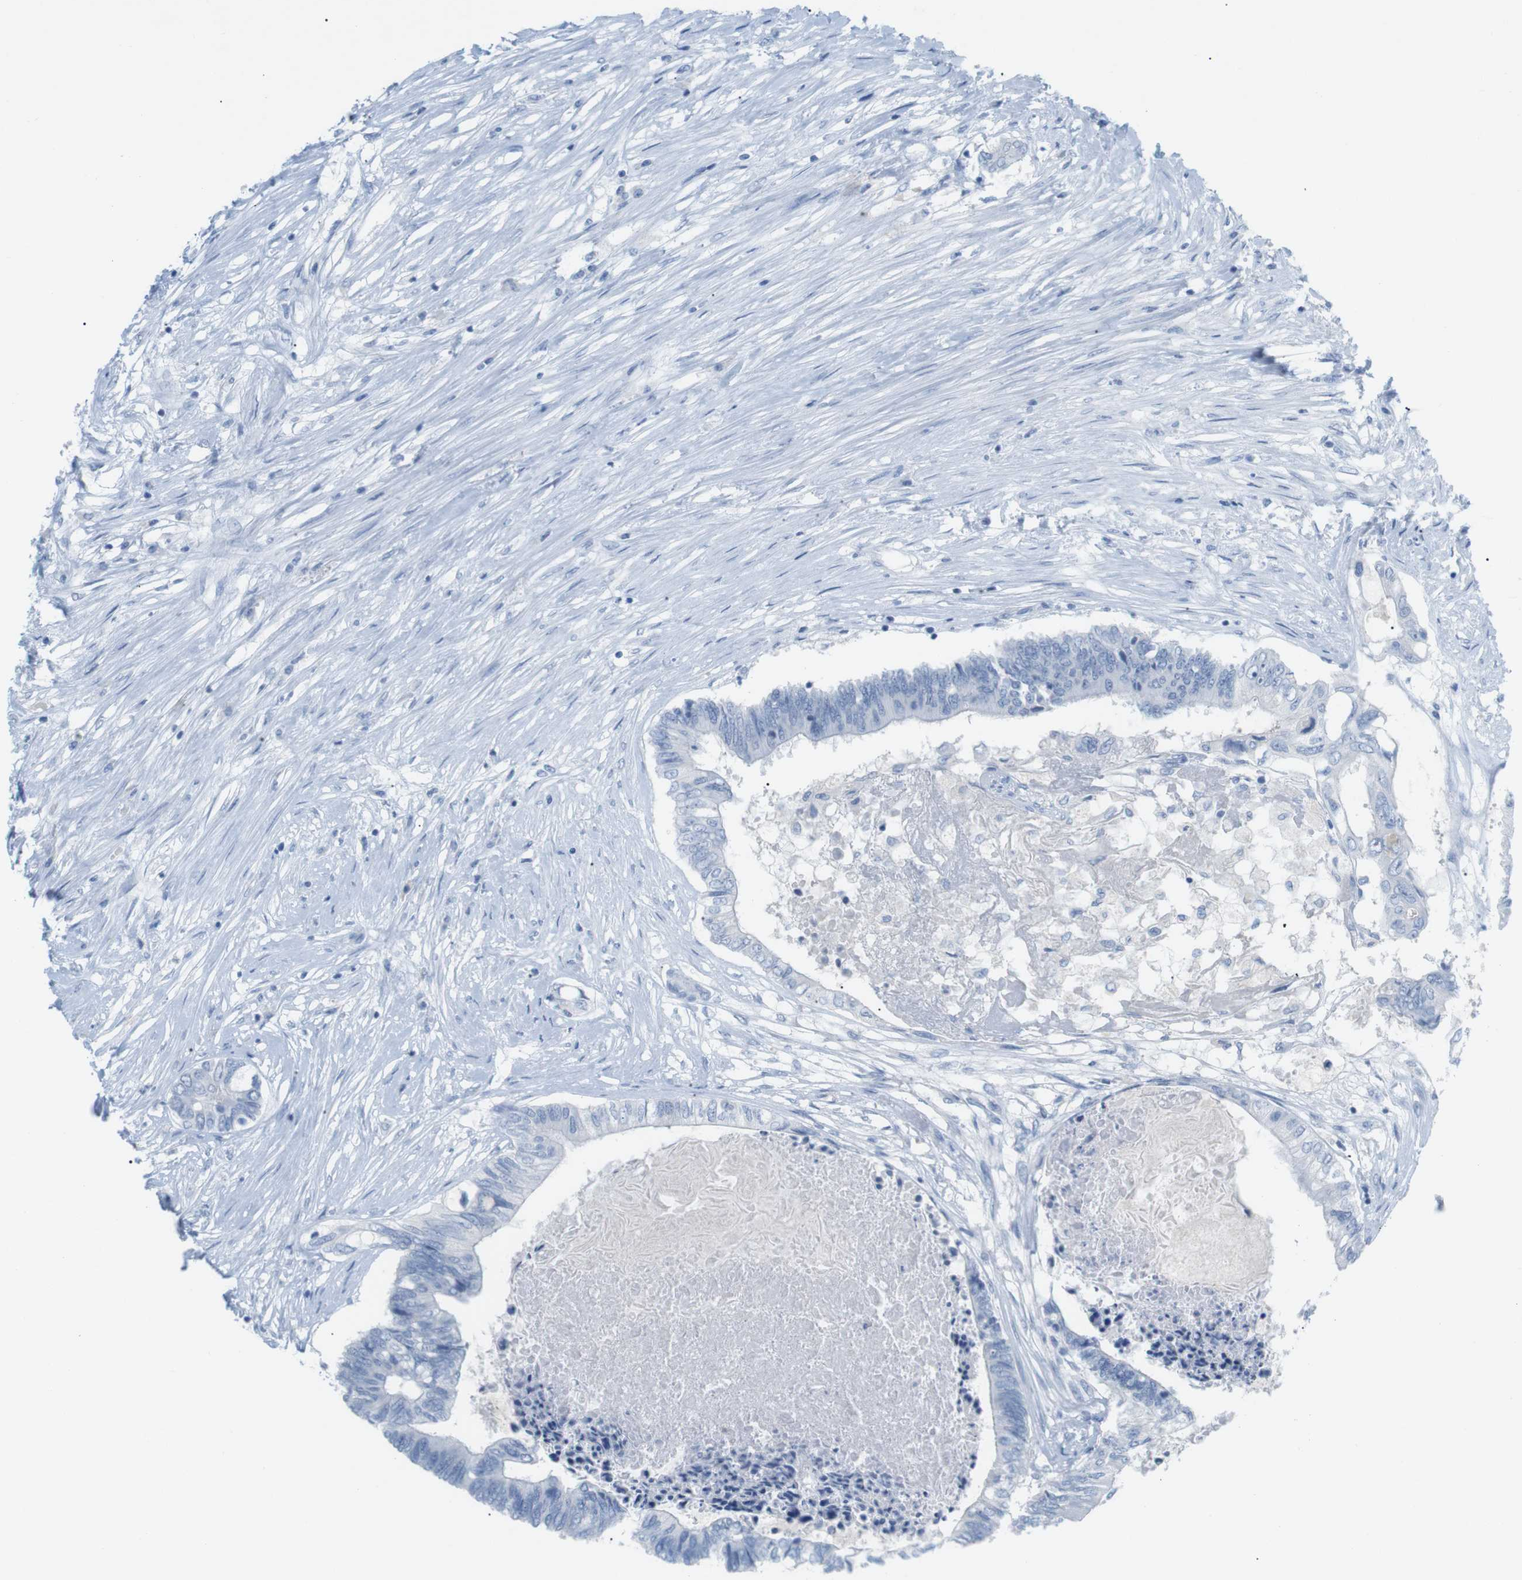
{"staining": {"intensity": "negative", "quantity": "none", "location": "none"}, "tissue": "colorectal cancer", "cell_type": "Tumor cells", "image_type": "cancer", "snomed": [{"axis": "morphology", "description": "Adenocarcinoma, NOS"}, {"axis": "topography", "description": "Rectum"}], "caption": "A high-resolution histopathology image shows IHC staining of colorectal adenocarcinoma, which displays no significant positivity in tumor cells.", "gene": "HBG2", "patient": {"sex": "male", "age": 63}}